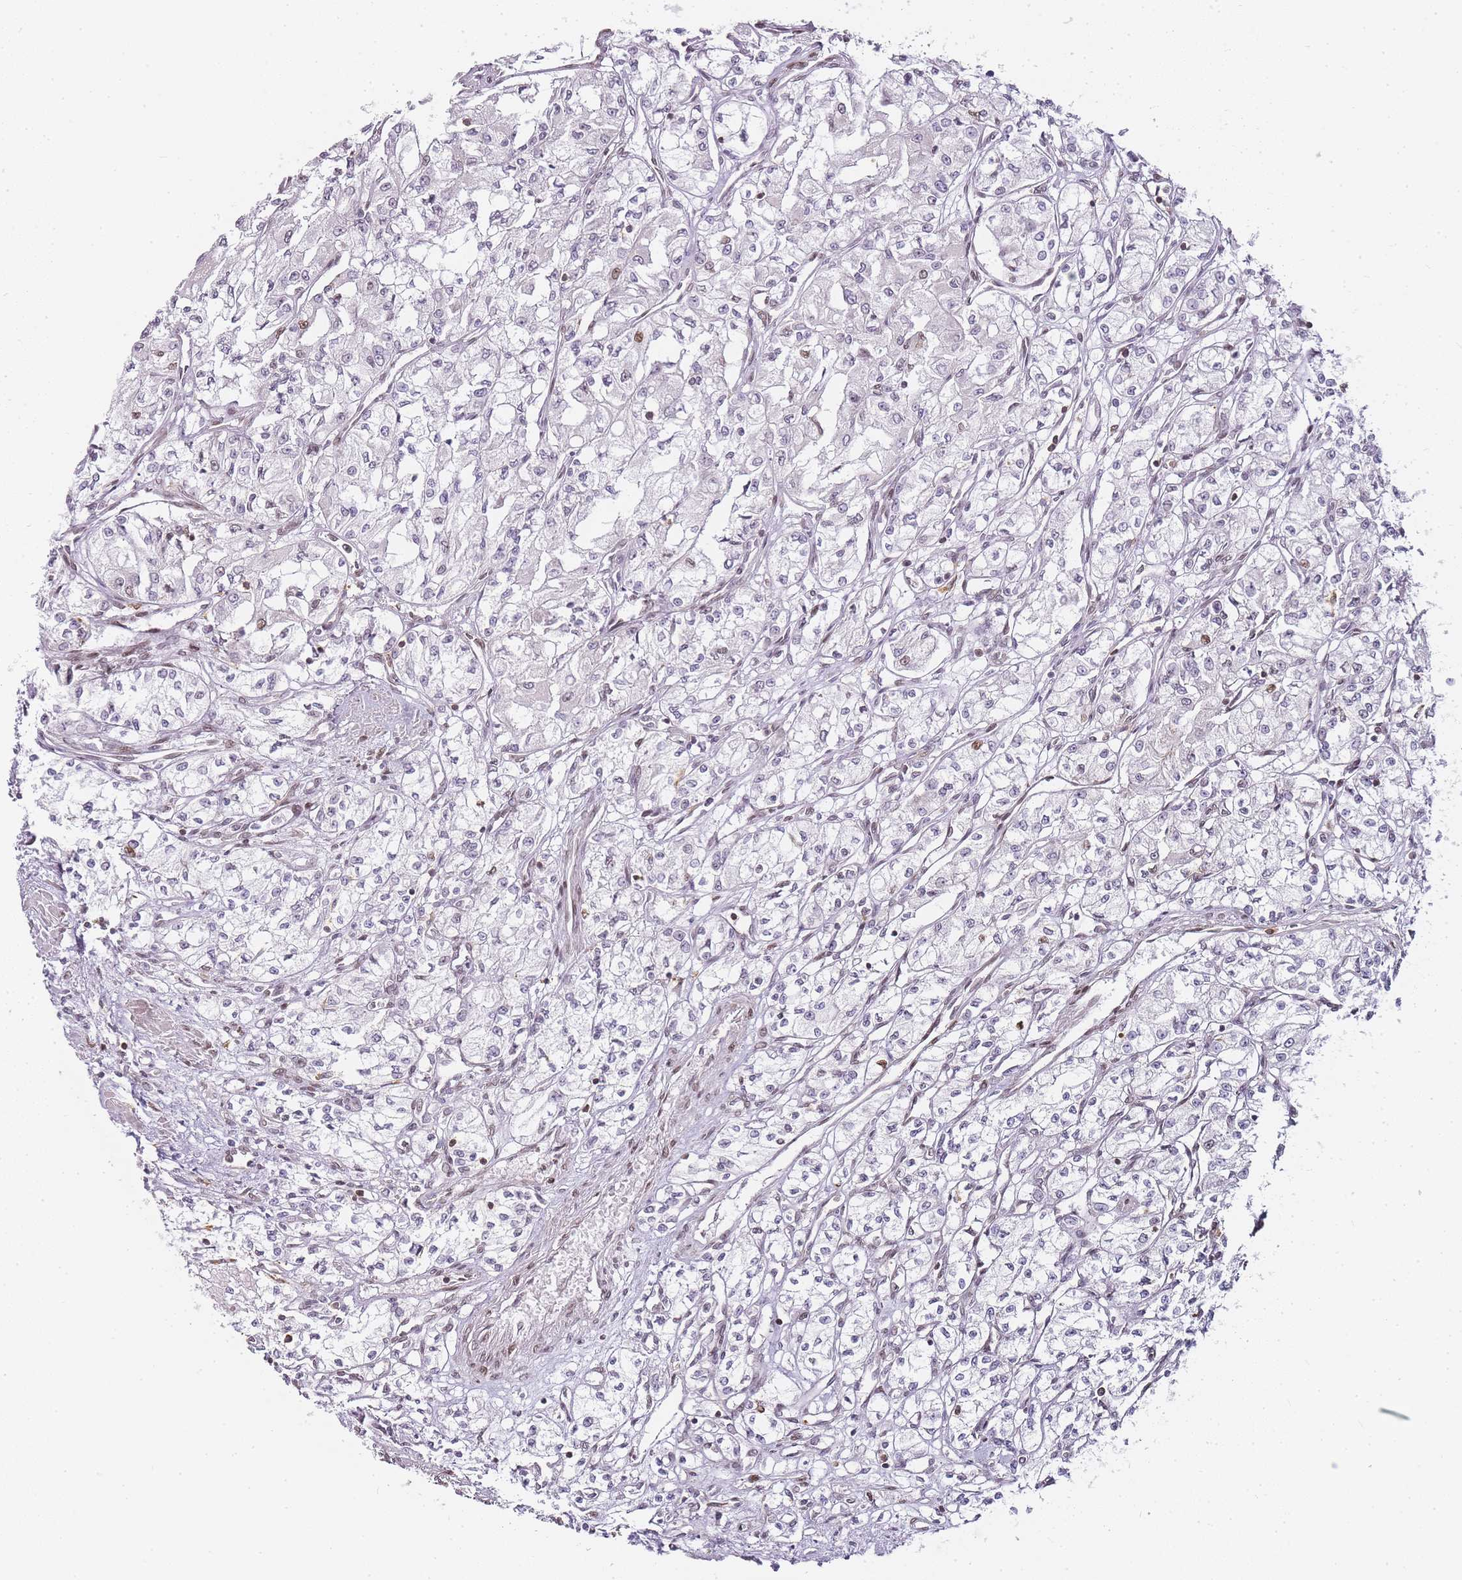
{"staining": {"intensity": "weak", "quantity": "<25%", "location": "nuclear"}, "tissue": "renal cancer", "cell_type": "Tumor cells", "image_type": "cancer", "snomed": [{"axis": "morphology", "description": "Adenocarcinoma, NOS"}, {"axis": "topography", "description": "Kidney"}], "caption": "Adenocarcinoma (renal) was stained to show a protein in brown. There is no significant expression in tumor cells.", "gene": "JAKMIP1", "patient": {"sex": "male", "age": 59}}